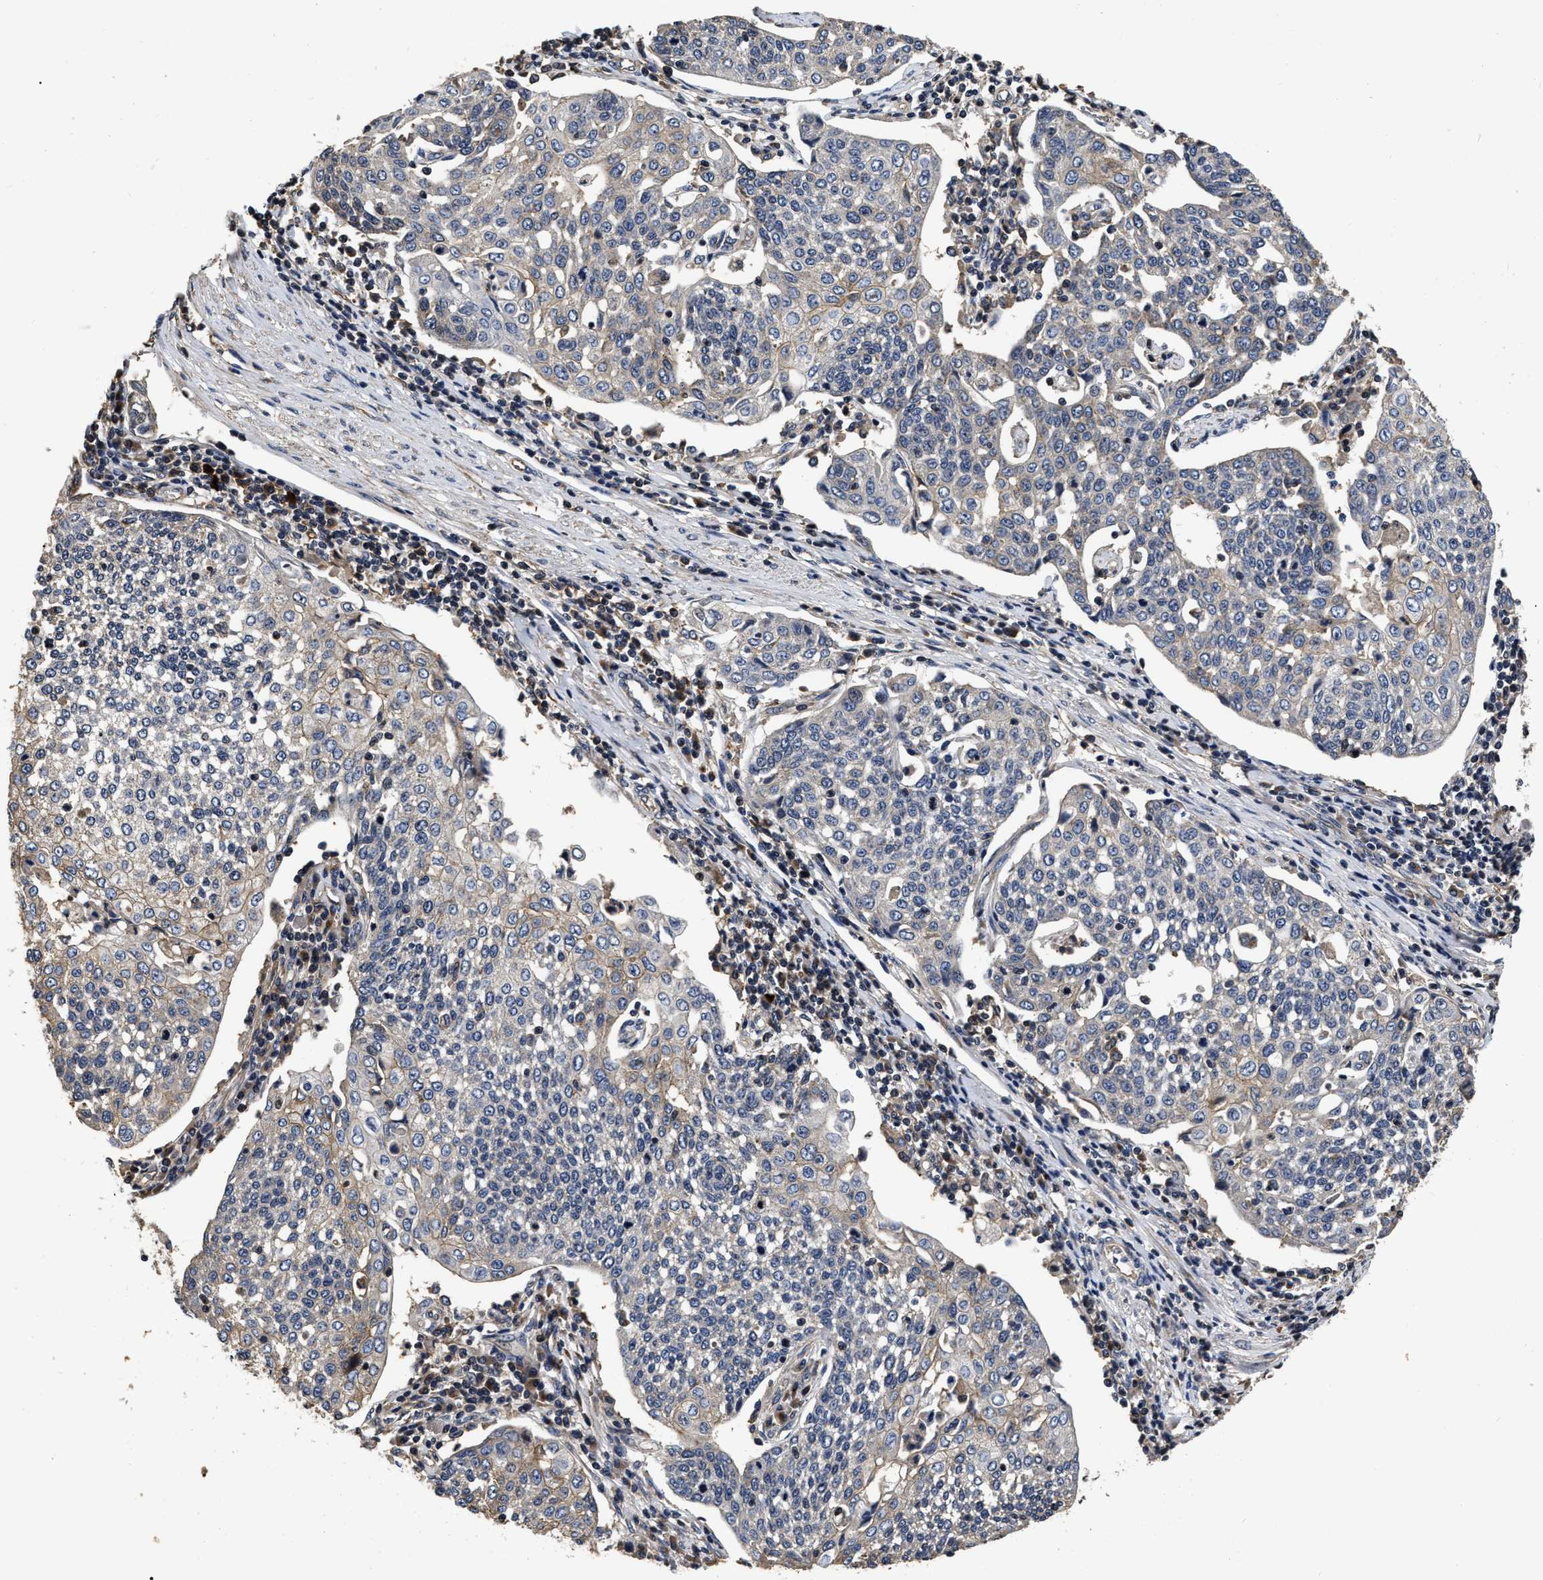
{"staining": {"intensity": "weak", "quantity": "<25%", "location": "cytoplasmic/membranous"}, "tissue": "cervical cancer", "cell_type": "Tumor cells", "image_type": "cancer", "snomed": [{"axis": "morphology", "description": "Squamous cell carcinoma, NOS"}, {"axis": "topography", "description": "Cervix"}], "caption": "A histopathology image of human cervical squamous cell carcinoma is negative for staining in tumor cells. The staining is performed using DAB (3,3'-diaminobenzidine) brown chromogen with nuclei counter-stained in using hematoxylin.", "gene": "ABCG8", "patient": {"sex": "female", "age": 34}}